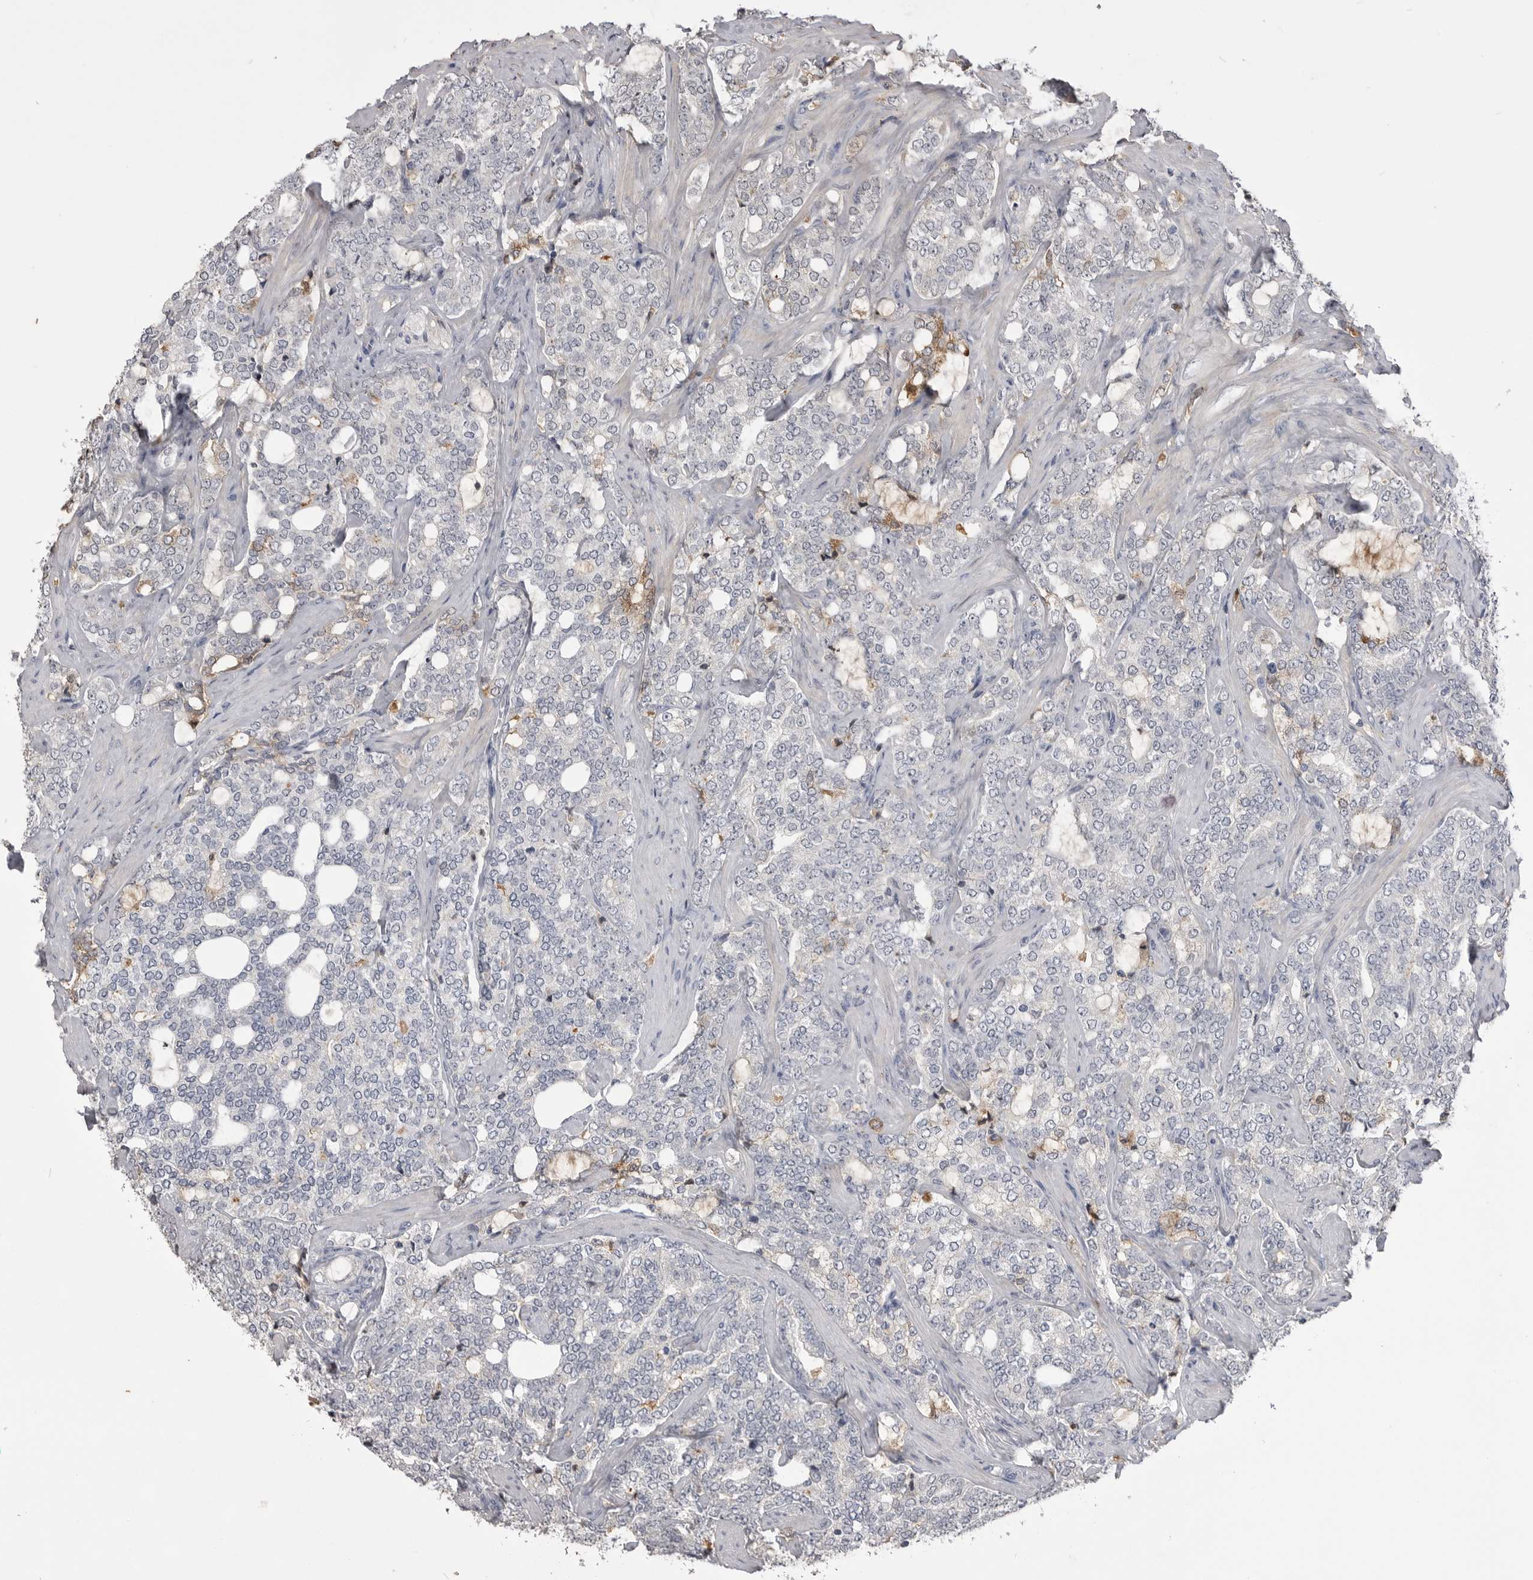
{"staining": {"intensity": "negative", "quantity": "none", "location": "none"}, "tissue": "prostate cancer", "cell_type": "Tumor cells", "image_type": "cancer", "snomed": [{"axis": "morphology", "description": "Adenocarcinoma, High grade"}, {"axis": "topography", "description": "Prostate"}], "caption": "IHC image of prostate high-grade adenocarcinoma stained for a protein (brown), which shows no positivity in tumor cells.", "gene": "AHSG", "patient": {"sex": "male", "age": 64}}